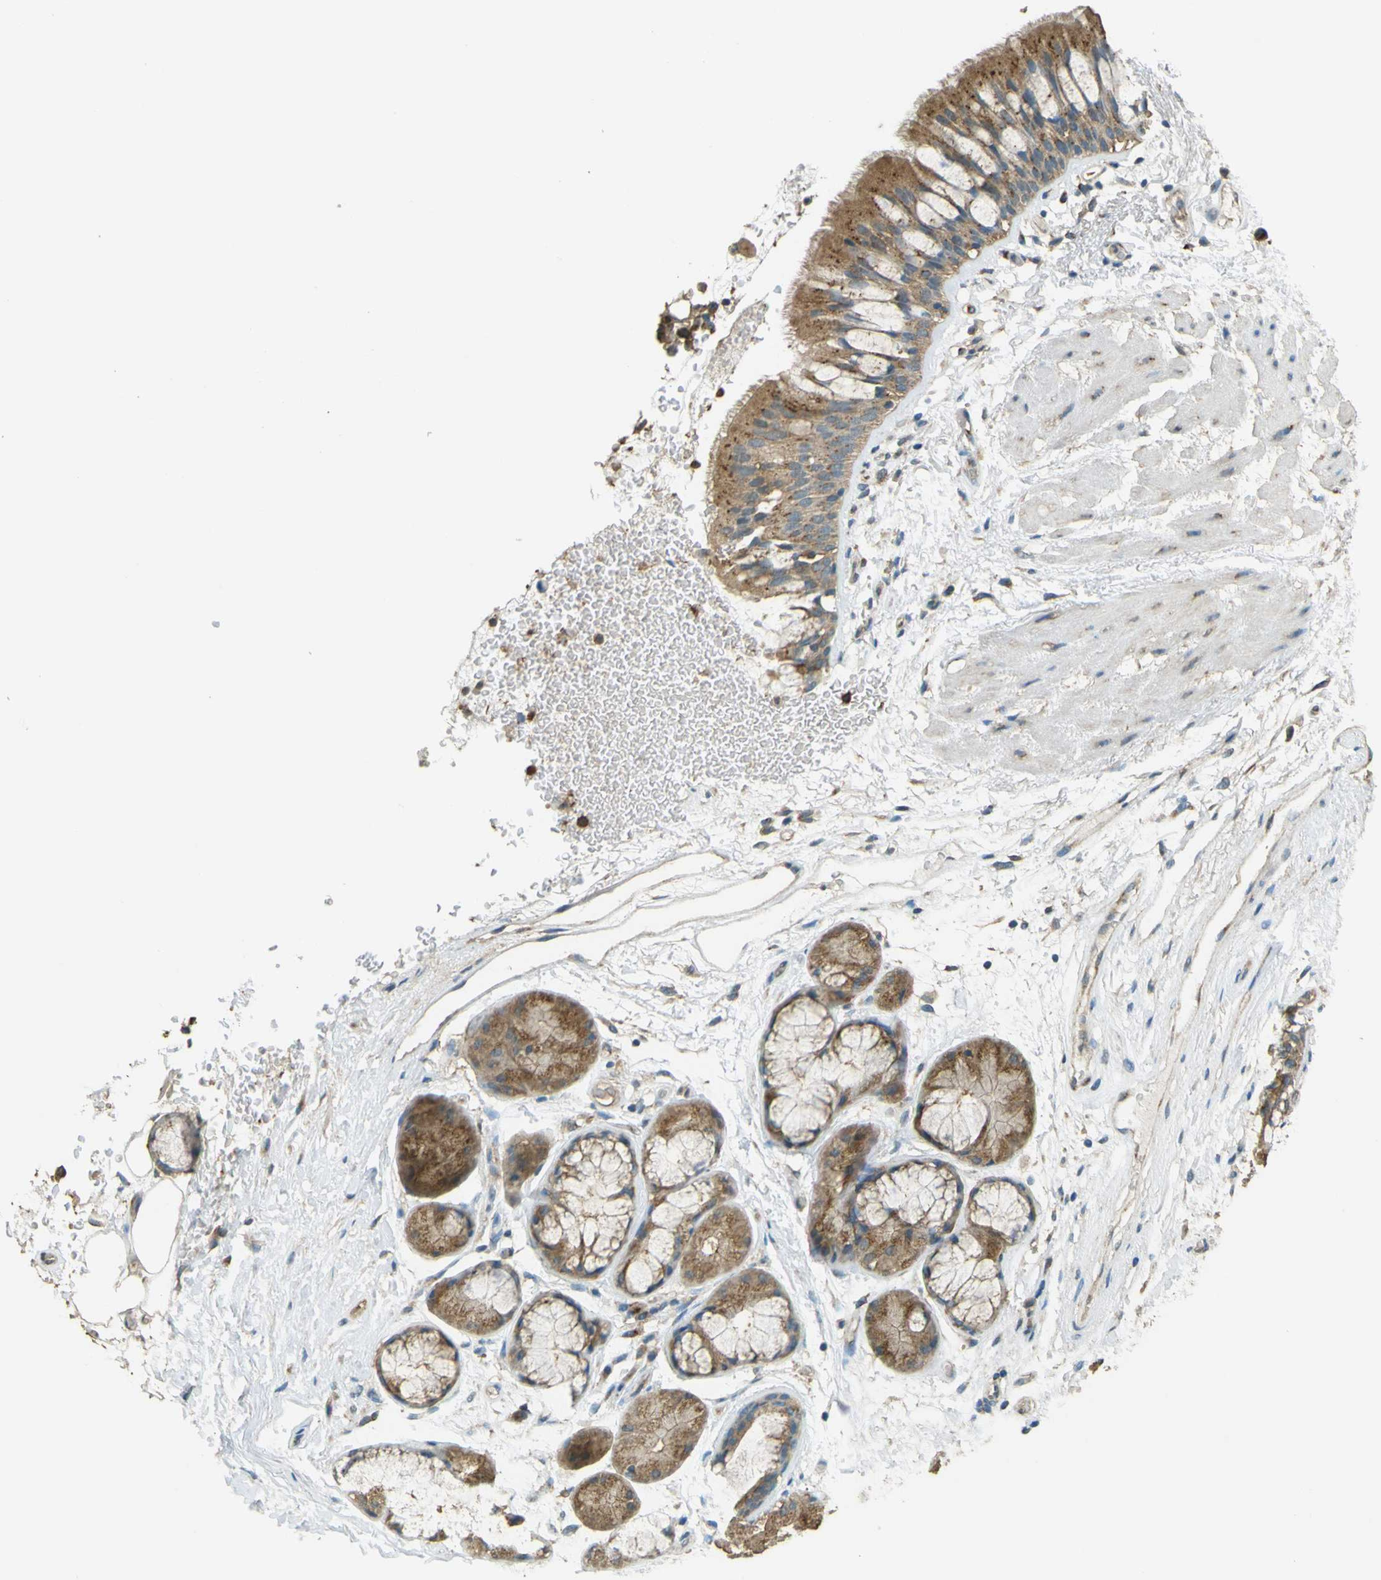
{"staining": {"intensity": "strong", "quantity": ">75%", "location": "cytoplasmic/membranous"}, "tissue": "bronchus", "cell_type": "Respiratory epithelial cells", "image_type": "normal", "snomed": [{"axis": "morphology", "description": "Normal tissue, NOS"}, {"axis": "topography", "description": "Bronchus"}], "caption": "This is an image of immunohistochemistry staining of unremarkable bronchus, which shows strong positivity in the cytoplasmic/membranous of respiratory epithelial cells.", "gene": "GOLGA1", "patient": {"sex": "male", "age": 66}}